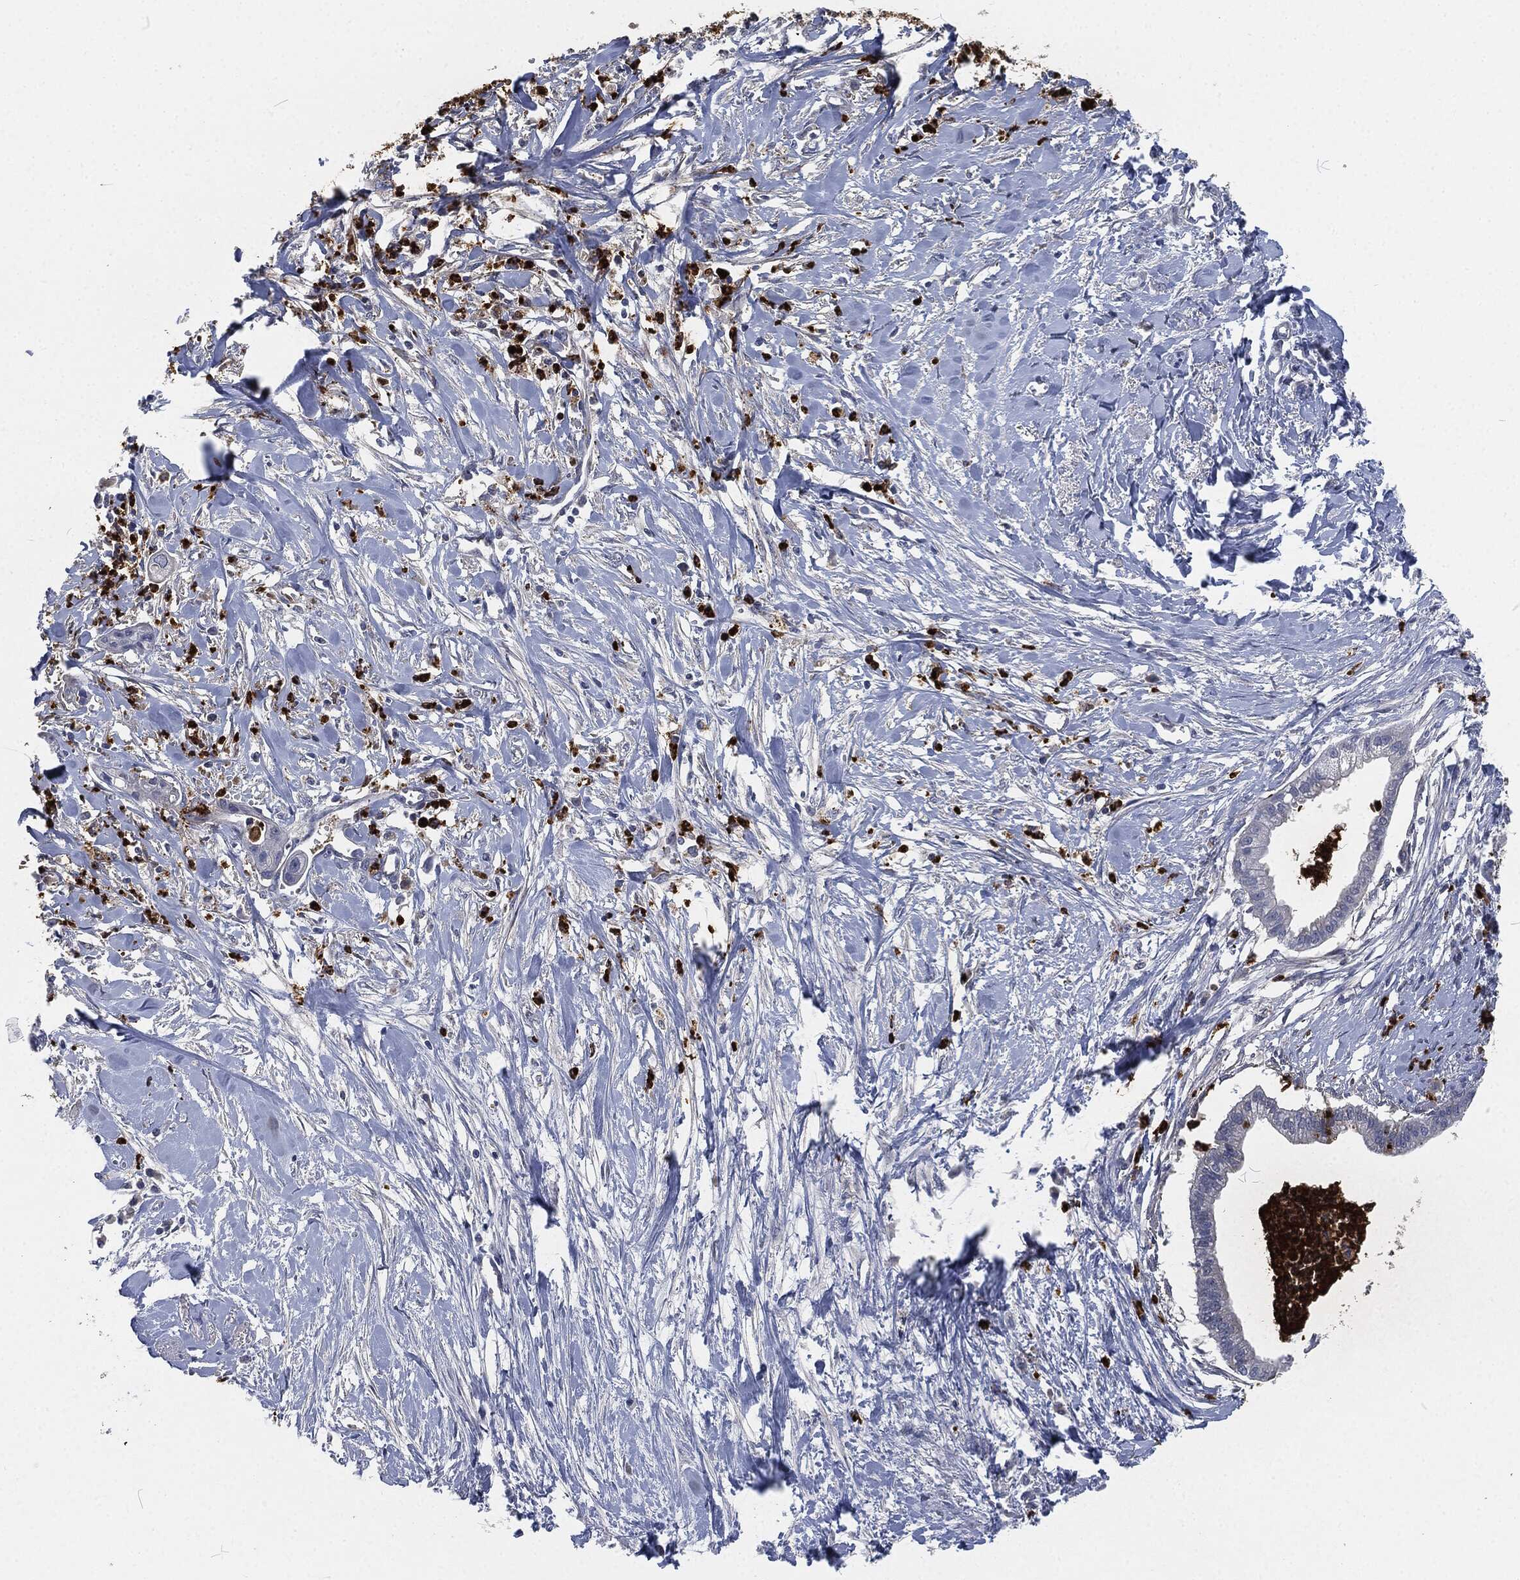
{"staining": {"intensity": "negative", "quantity": "none", "location": "none"}, "tissue": "pancreatic cancer", "cell_type": "Tumor cells", "image_type": "cancer", "snomed": [{"axis": "morphology", "description": "Normal tissue, NOS"}, {"axis": "morphology", "description": "Adenocarcinoma, NOS"}, {"axis": "topography", "description": "Pancreas"}], "caption": "Human pancreatic cancer (adenocarcinoma) stained for a protein using IHC reveals no positivity in tumor cells.", "gene": "MPO", "patient": {"sex": "female", "age": 58}}